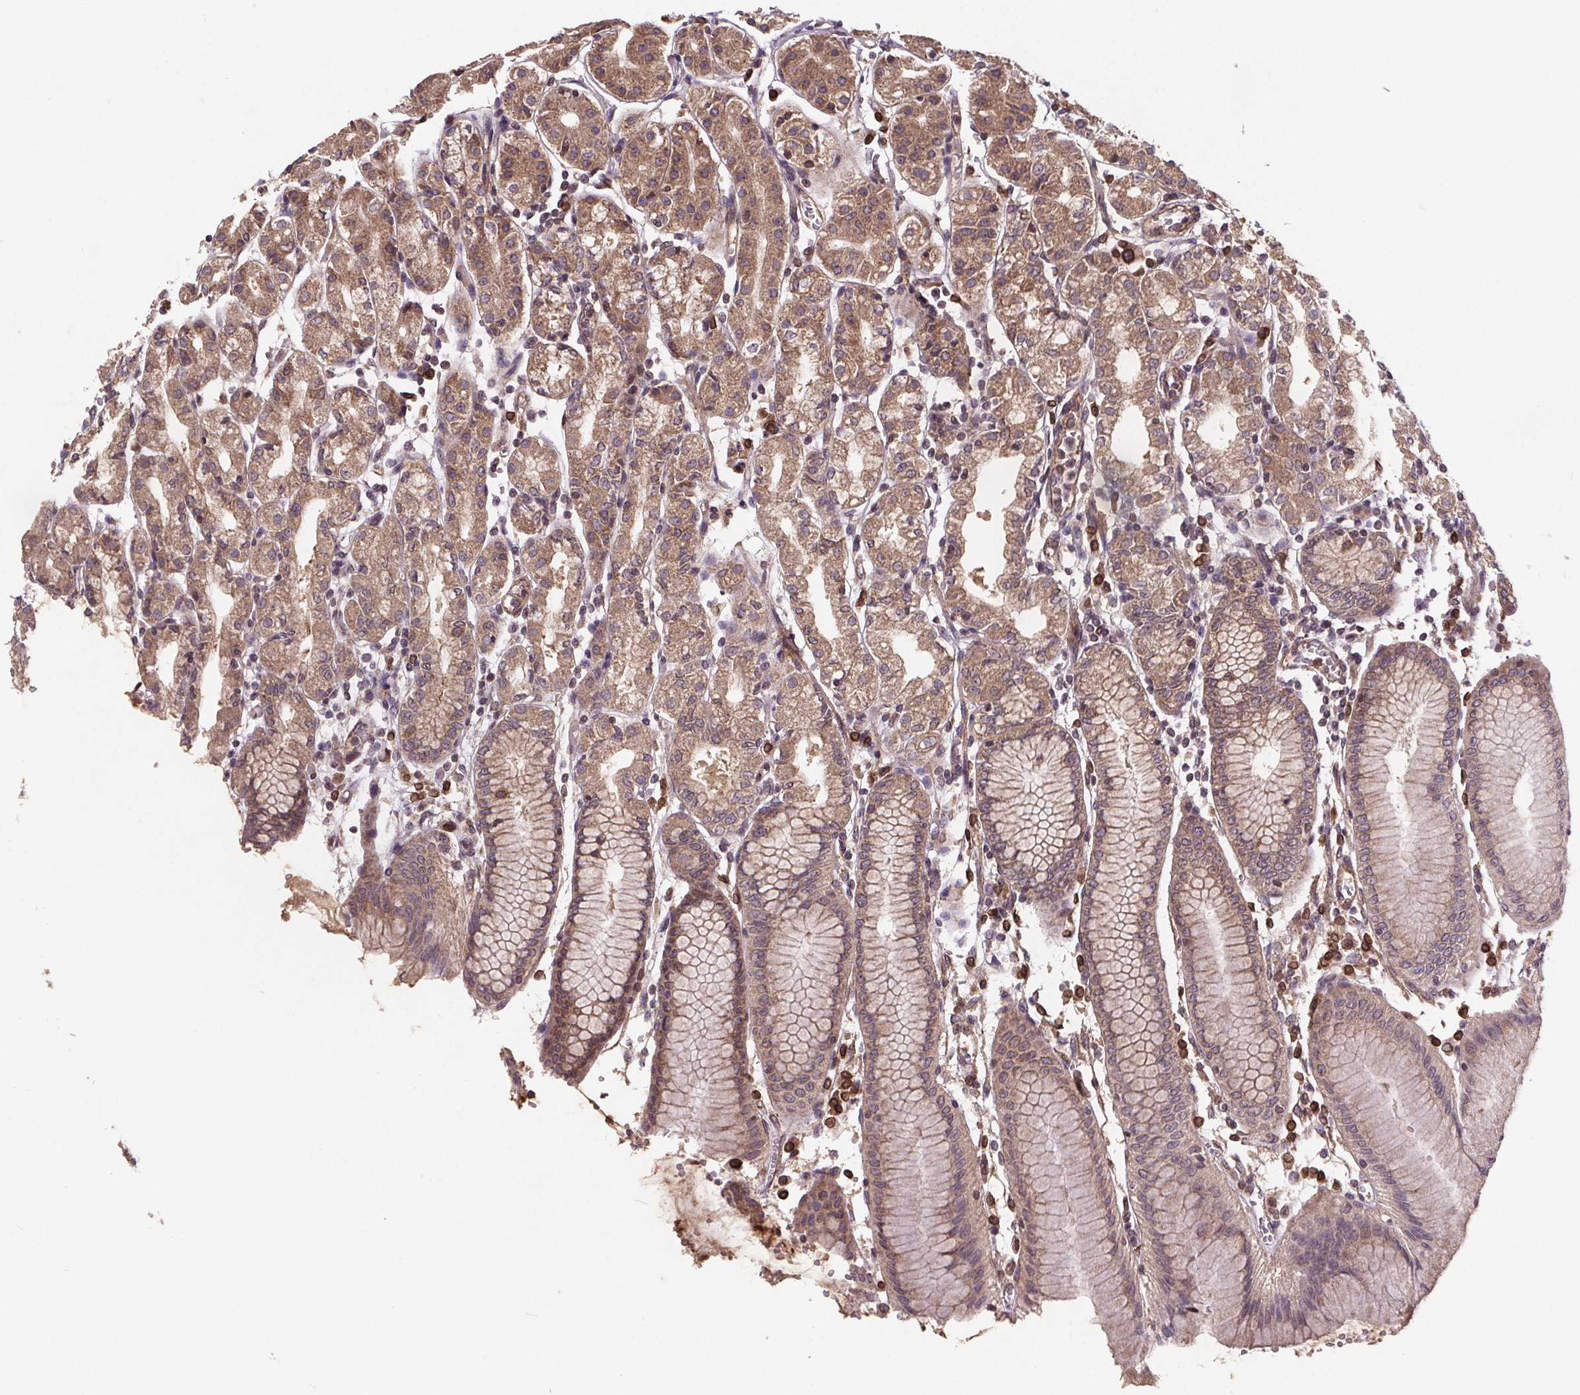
{"staining": {"intensity": "moderate", "quantity": ">75%", "location": "cytoplasmic/membranous"}, "tissue": "stomach", "cell_type": "Glandular cells", "image_type": "normal", "snomed": [{"axis": "morphology", "description": "Normal tissue, NOS"}, {"axis": "topography", "description": "Skeletal muscle"}, {"axis": "topography", "description": "Stomach"}], "caption": "Stomach stained with DAB immunohistochemistry reveals medium levels of moderate cytoplasmic/membranous expression in approximately >75% of glandular cells.", "gene": "STRN3", "patient": {"sex": "female", "age": 57}}